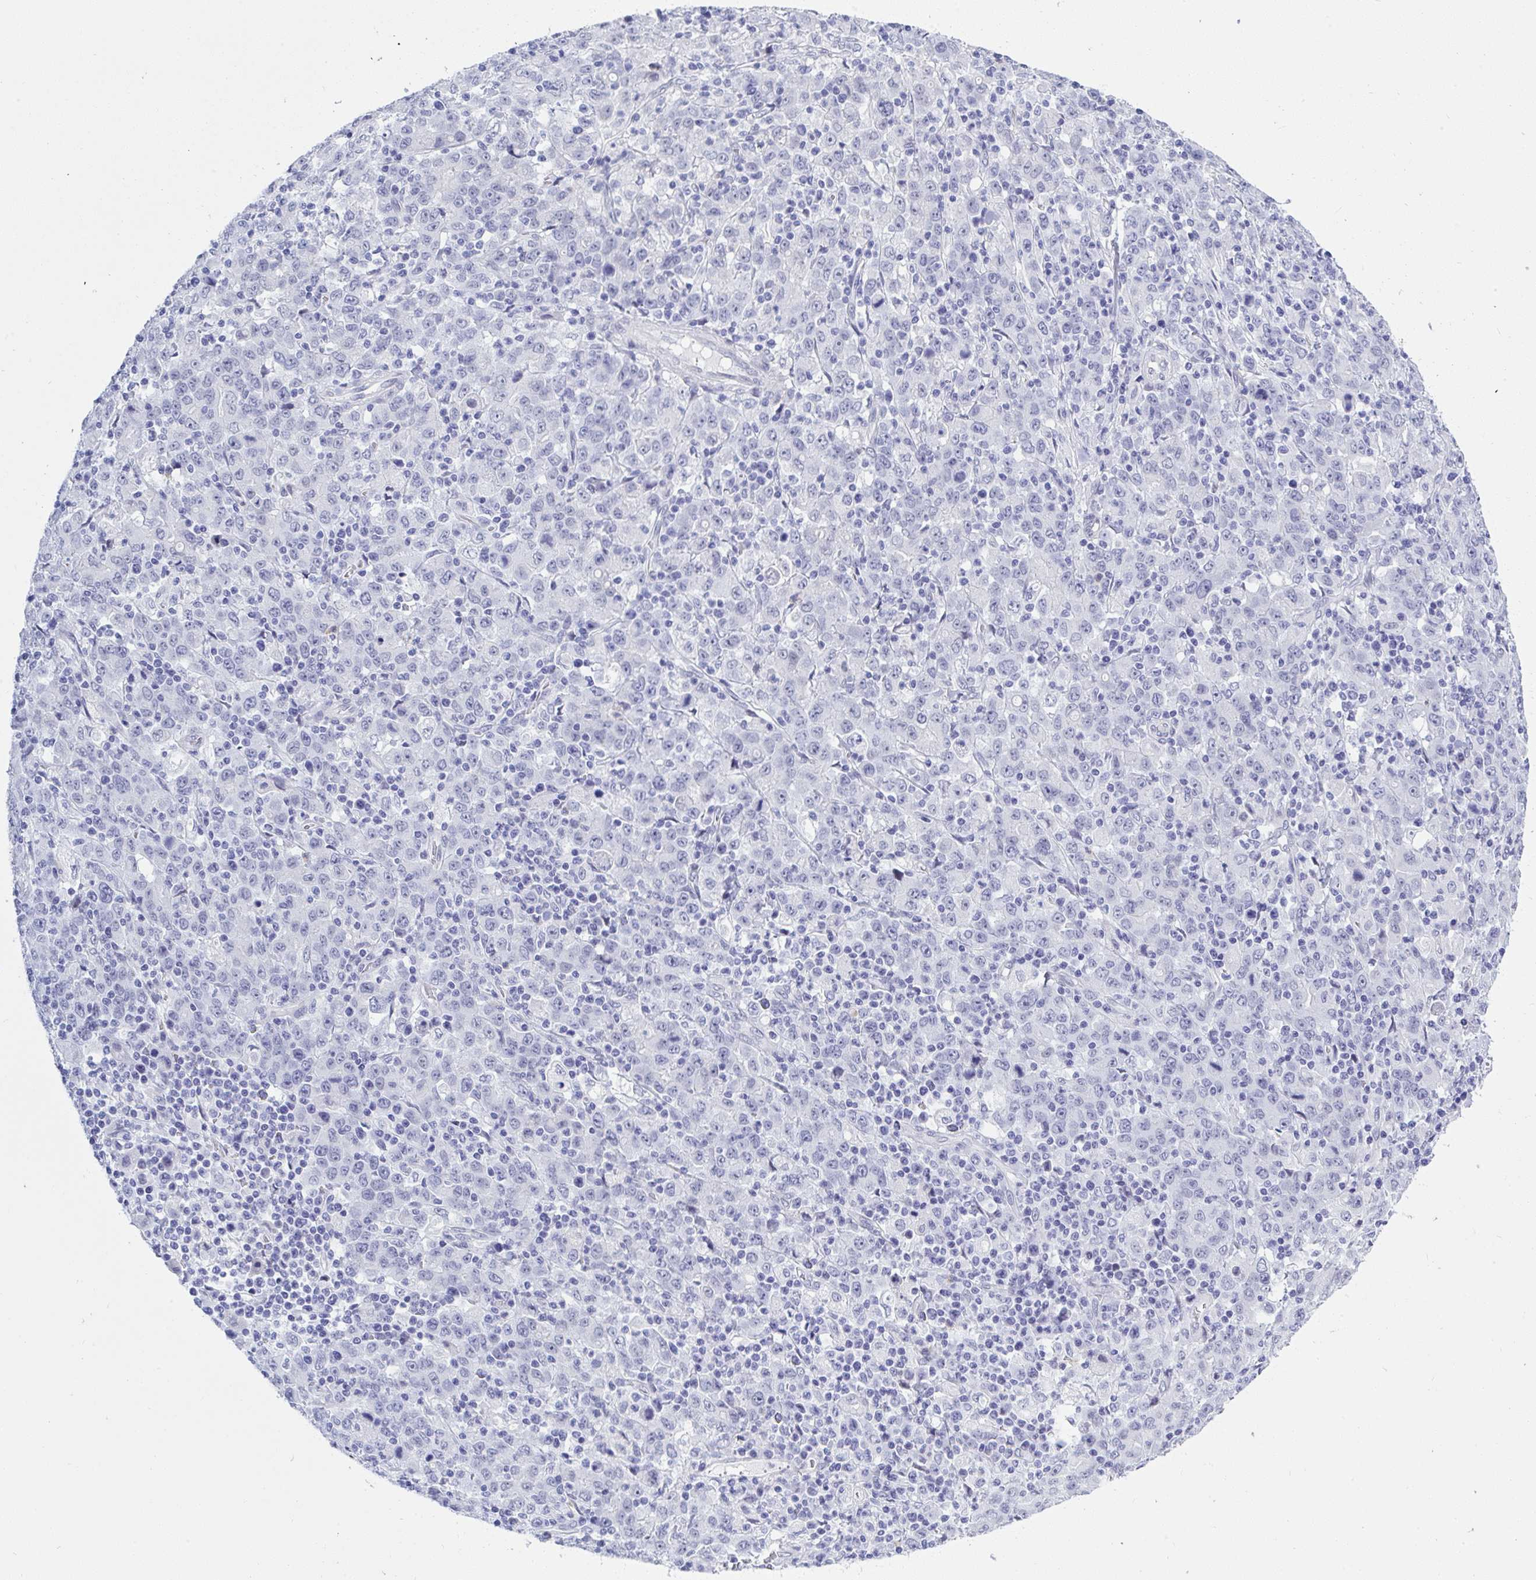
{"staining": {"intensity": "negative", "quantity": "none", "location": "none"}, "tissue": "stomach cancer", "cell_type": "Tumor cells", "image_type": "cancer", "snomed": [{"axis": "morphology", "description": "Adenocarcinoma, NOS"}, {"axis": "topography", "description": "Stomach, upper"}], "caption": "Stomach adenocarcinoma was stained to show a protein in brown. There is no significant expression in tumor cells.", "gene": "MFSD4A", "patient": {"sex": "male", "age": 69}}